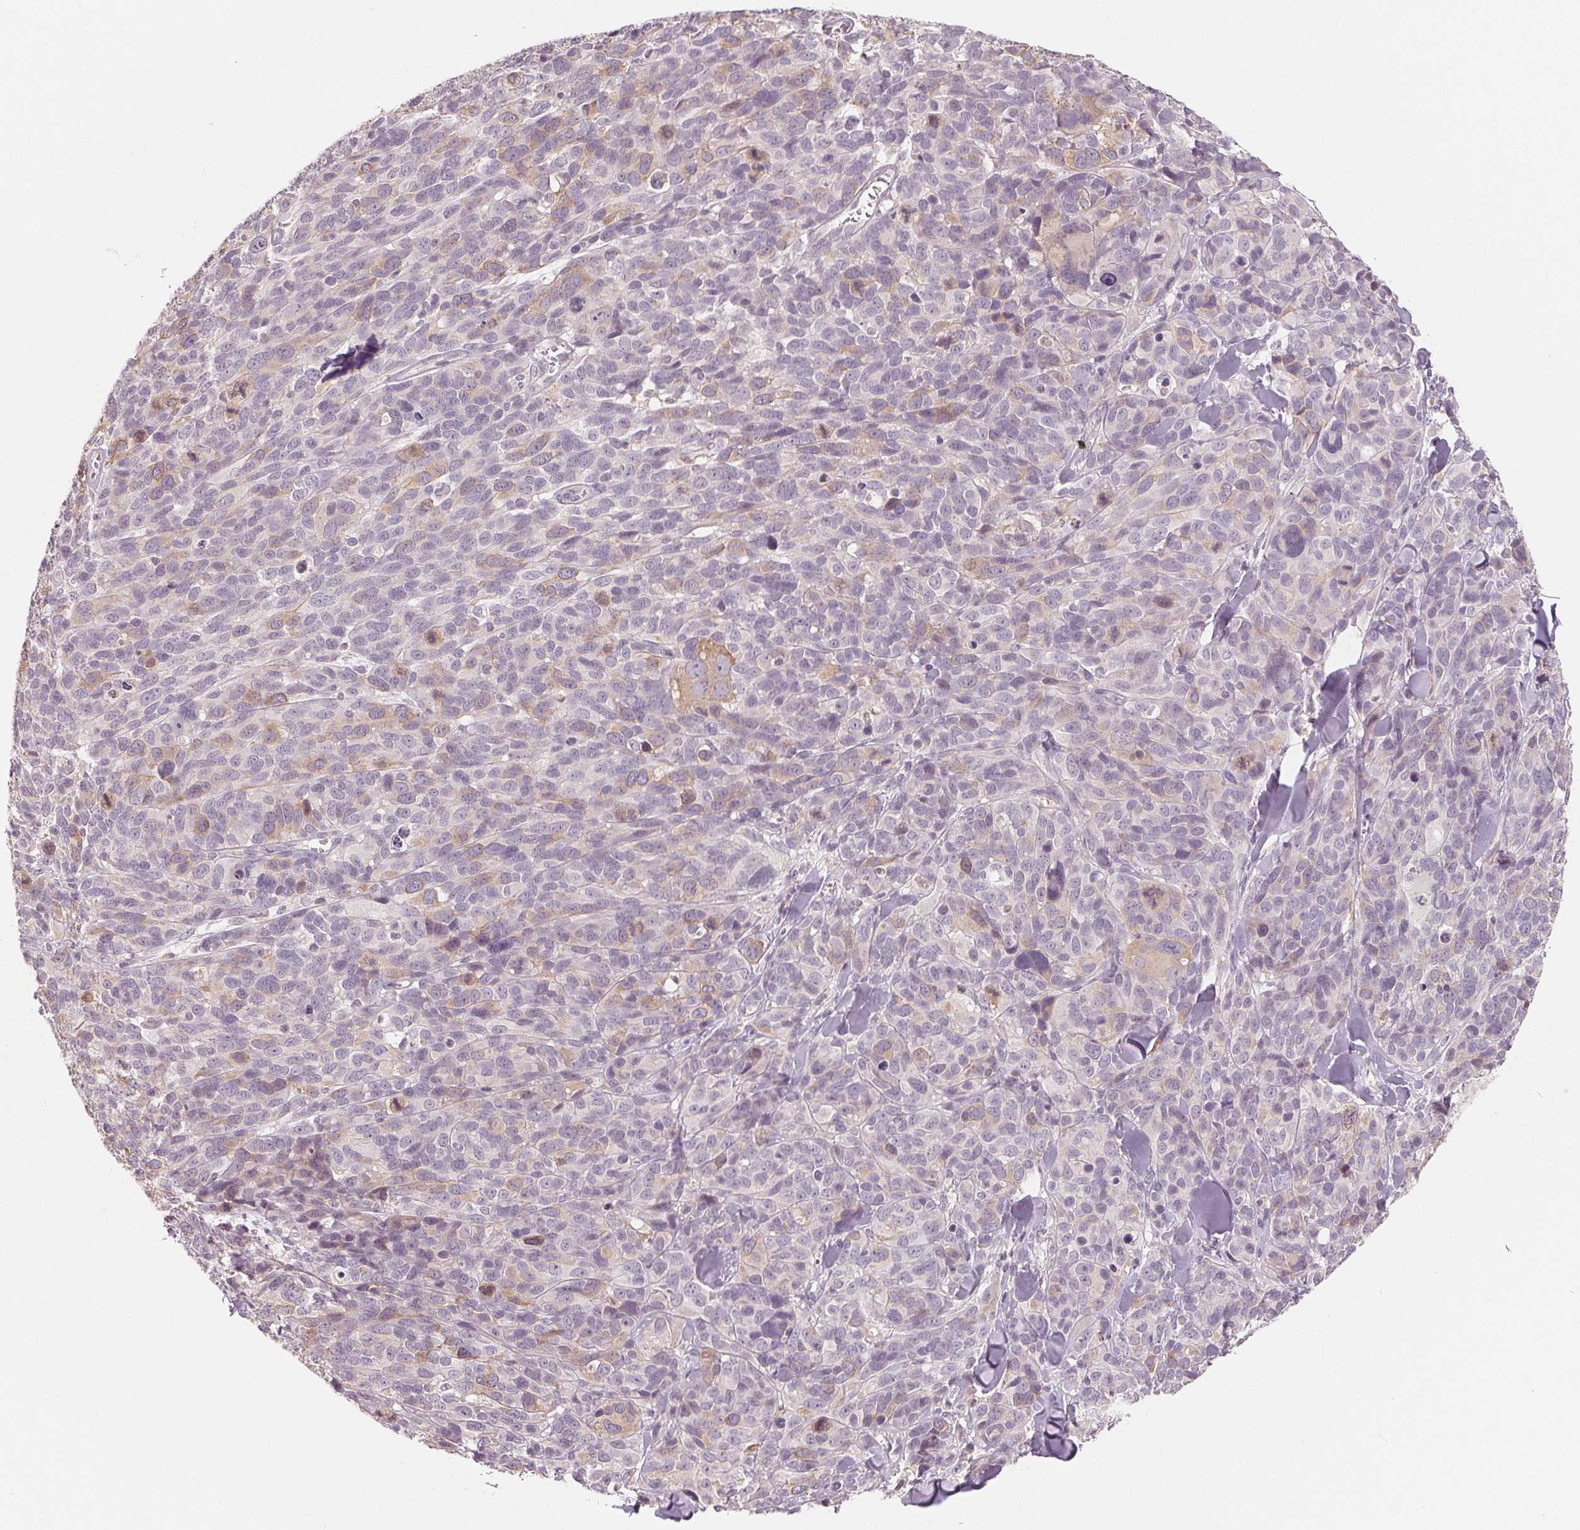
{"staining": {"intensity": "negative", "quantity": "none", "location": "none"}, "tissue": "melanoma", "cell_type": "Tumor cells", "image_type": "cancer", "snomed": [{"axis": "morphology", "description": "Malignant melanoma, NOS"}, {"axis": "topography", "description": "Skin"}], "caption": "Micrograph shows no protein expression in tumor cells of melanoma tissue.", "gene": "AQP8", "patient": {"sex": "male", "age": 51}}